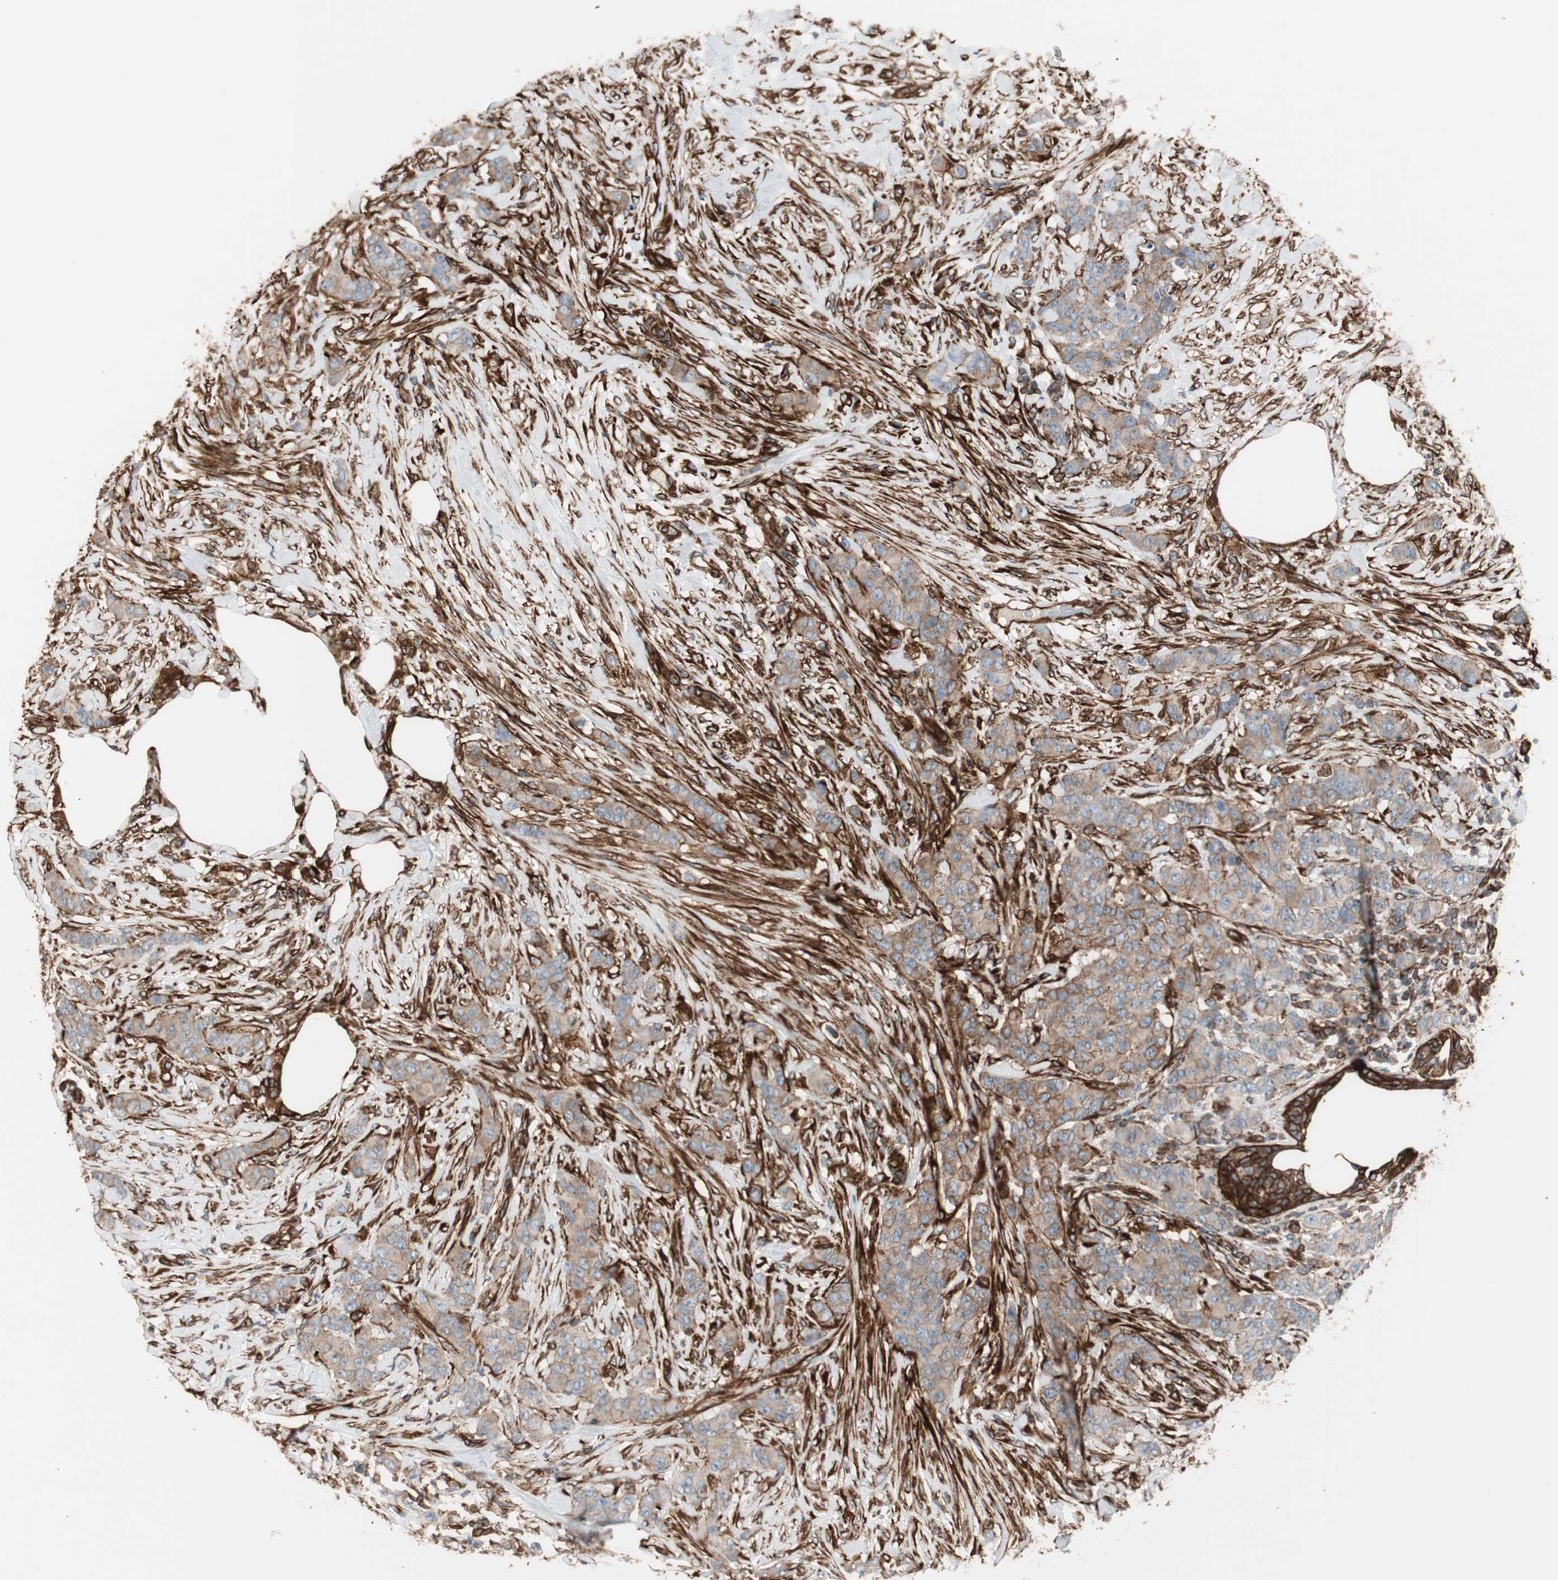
{"staining": {"intensity": "moderate", "quantity": ">75%", "location": "cytoplasmic/membranous"}, "tissue": "breast cancer", "cell_type": "Tumor cells", "image_type": "cancer", "snomed": [{"axis": "morphology", "description": "Duct carcinoma"}, {"axis": "topography", "description": "Breast"}], "caption": "A high-resolution micrograph shows immunohistochemistry (IHC) staining of breast invasive ductal carcinoma, which shows moderate cytoplasmic/membranous staining in approximately >75% of tumor cells.", "gene": "TCTA", "patient": {"sex": "female", "age": 40}}